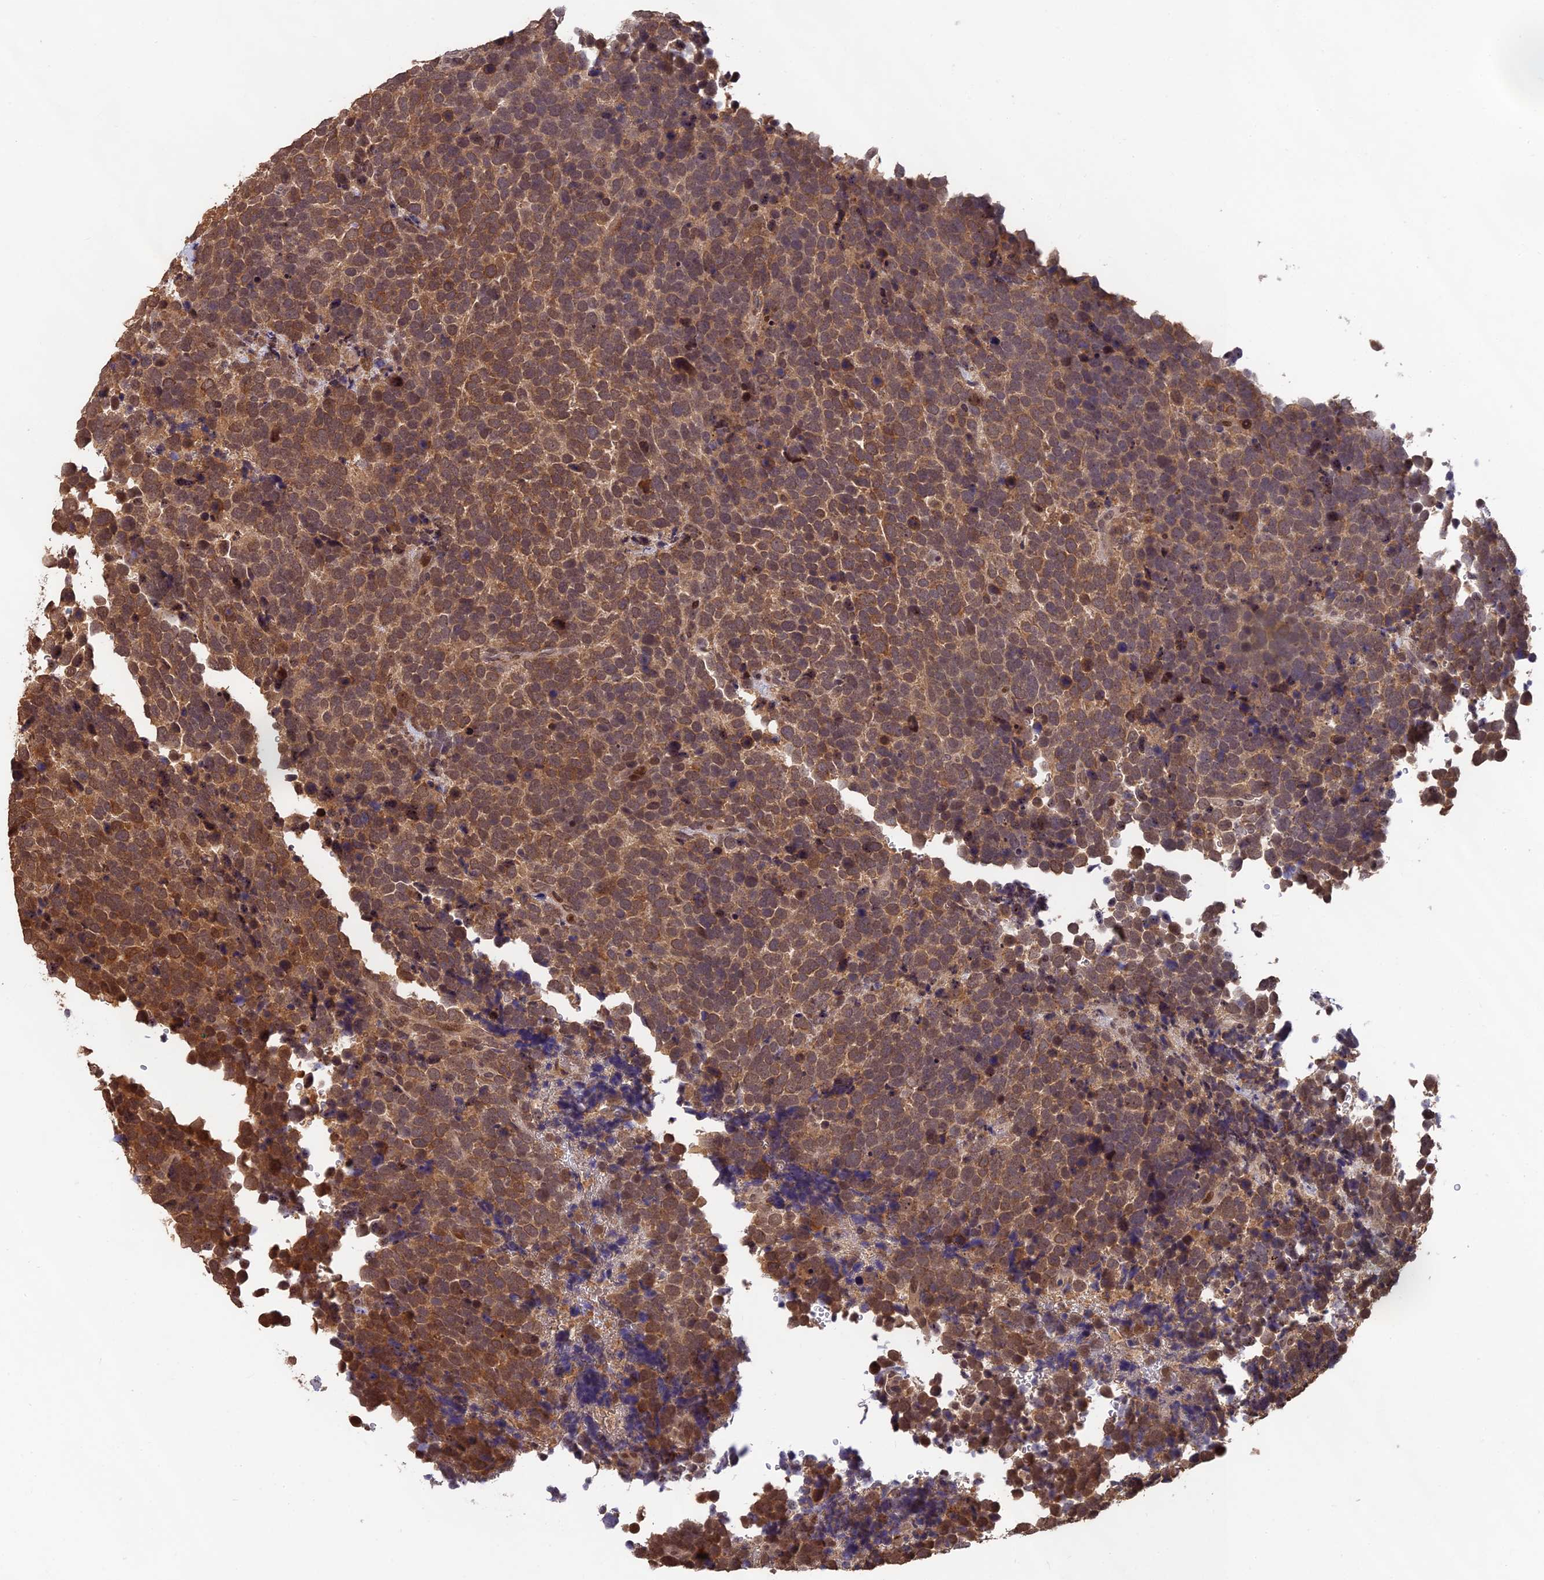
{"staining": {"intensity": "moderate", "quantity": ">75%", "location": "cytoplasmic/membranous,nuclear"}, "tissue": "urothelial cancer", "cell_type": "Tumor cells", "image_type": "cancer", "snomed": [{"axis": "morphology", "description": "Urothelial carcinoma, High grade"}, {"axis": "topography", "description": "Urinary bladder"}], "caption": "Immunohistochemistry of human high-grade urothelial carcinoma displays medium levels of moderate cytoplasmic/membranous and nuclear staining in about >75% of tumor cells.", "gene": "OSBPL1A", "patient": {"sex": "female", "age": 82}}